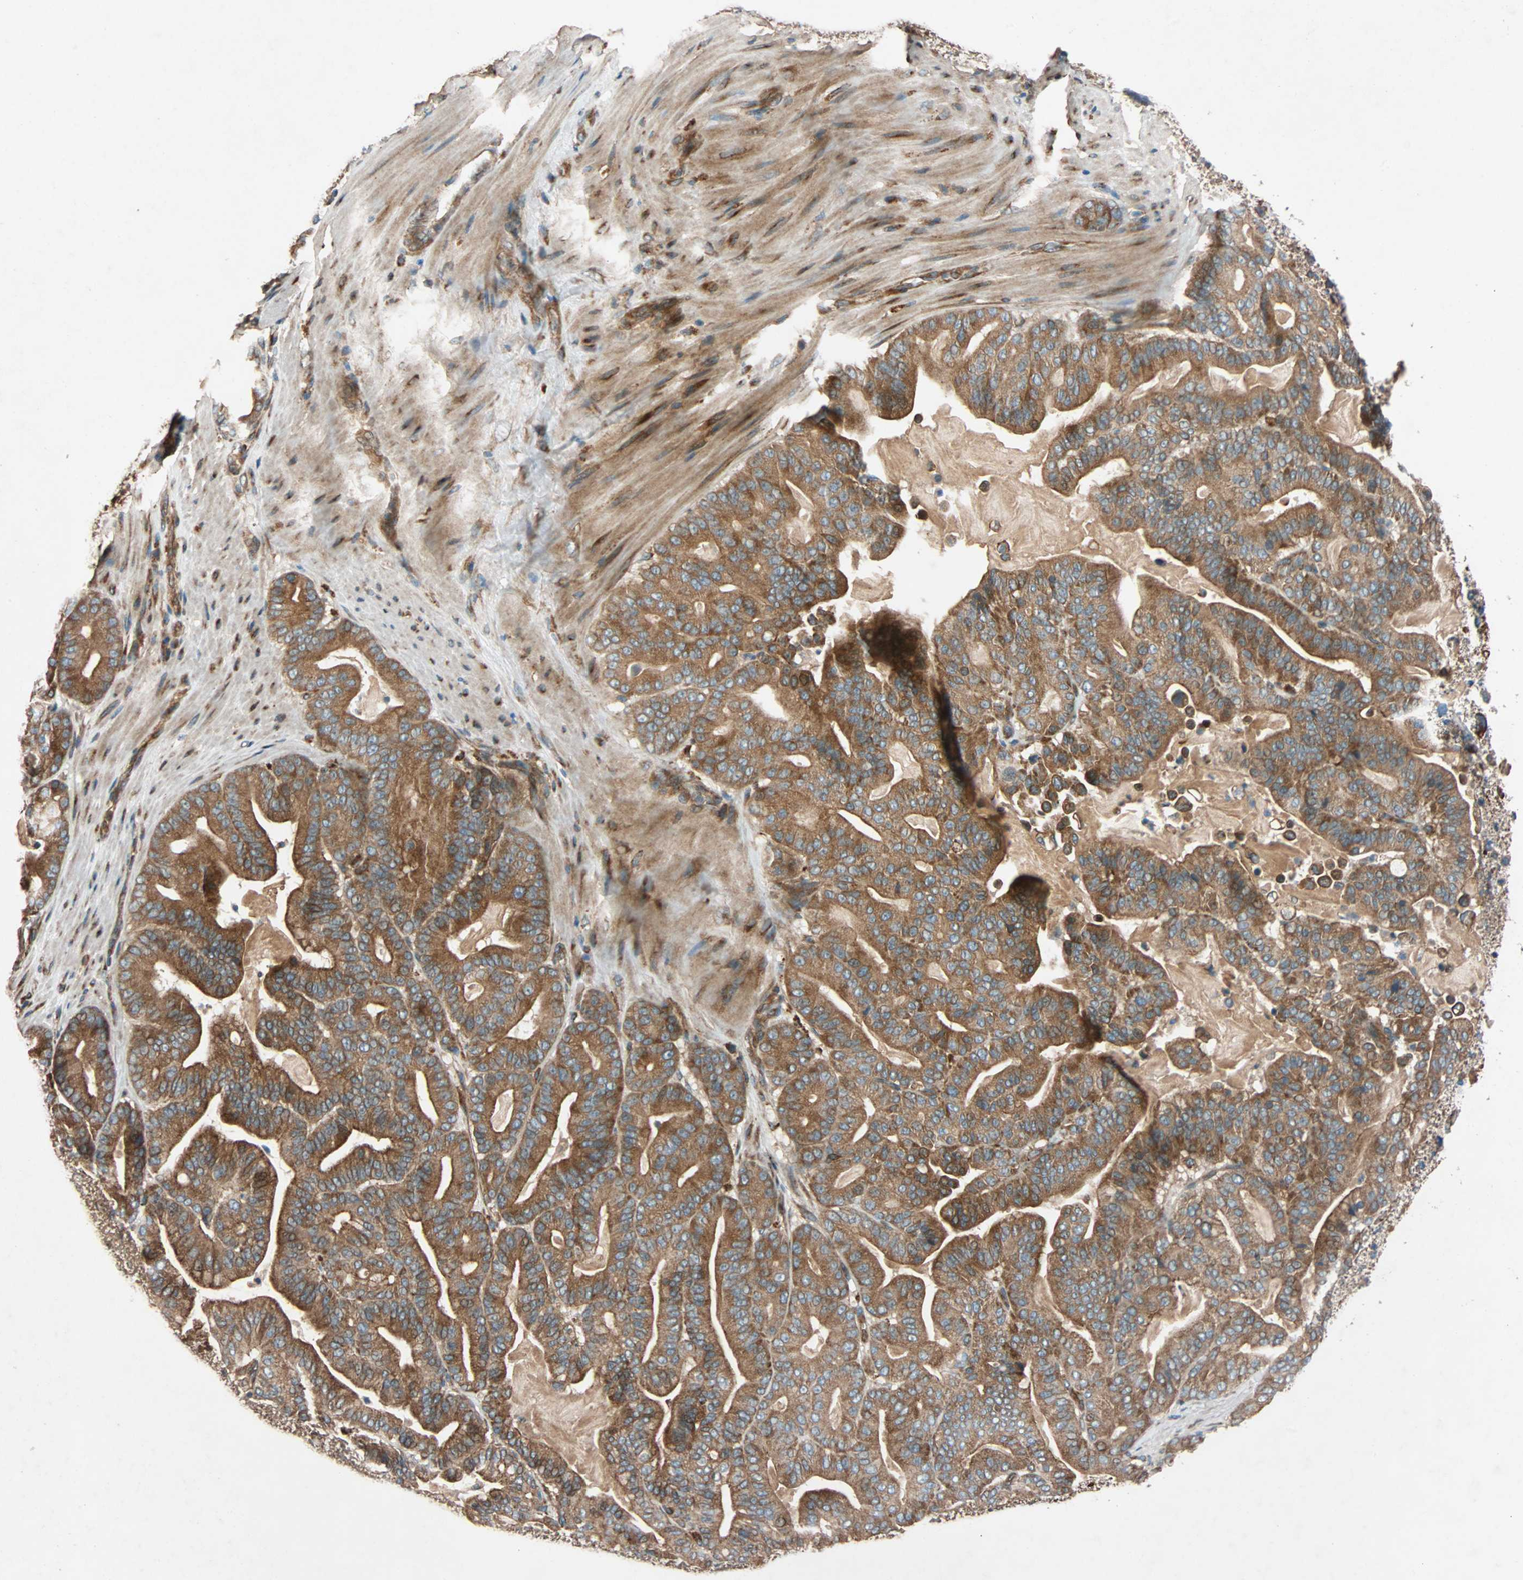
{"staining": {"intensity": "moderate", "quantity": ">75%", "location": "cytoplasmic/membranous"}, "tissue": "pancreatic cancer", "cell_type": "Tumor cells", "image_type": "cancer", "snomed": [{"axis": "morphology", "description": "Adenocarcinoma, NOS"}, {"axis": "topography", "description": "Pancreas"}], "caption": "The histopathology image displays a brown stain indicating the presence of a protein in the cytoplasmic/membranous of tumor cells in pancreatic adenocarcinoma. The protein is stained brown, and the nuclei are stained in blue (DAB IHC with brightfield microscopy, high magnification).", "gene": "PHYH", "patient": {"sex": "male", "age": 63}}